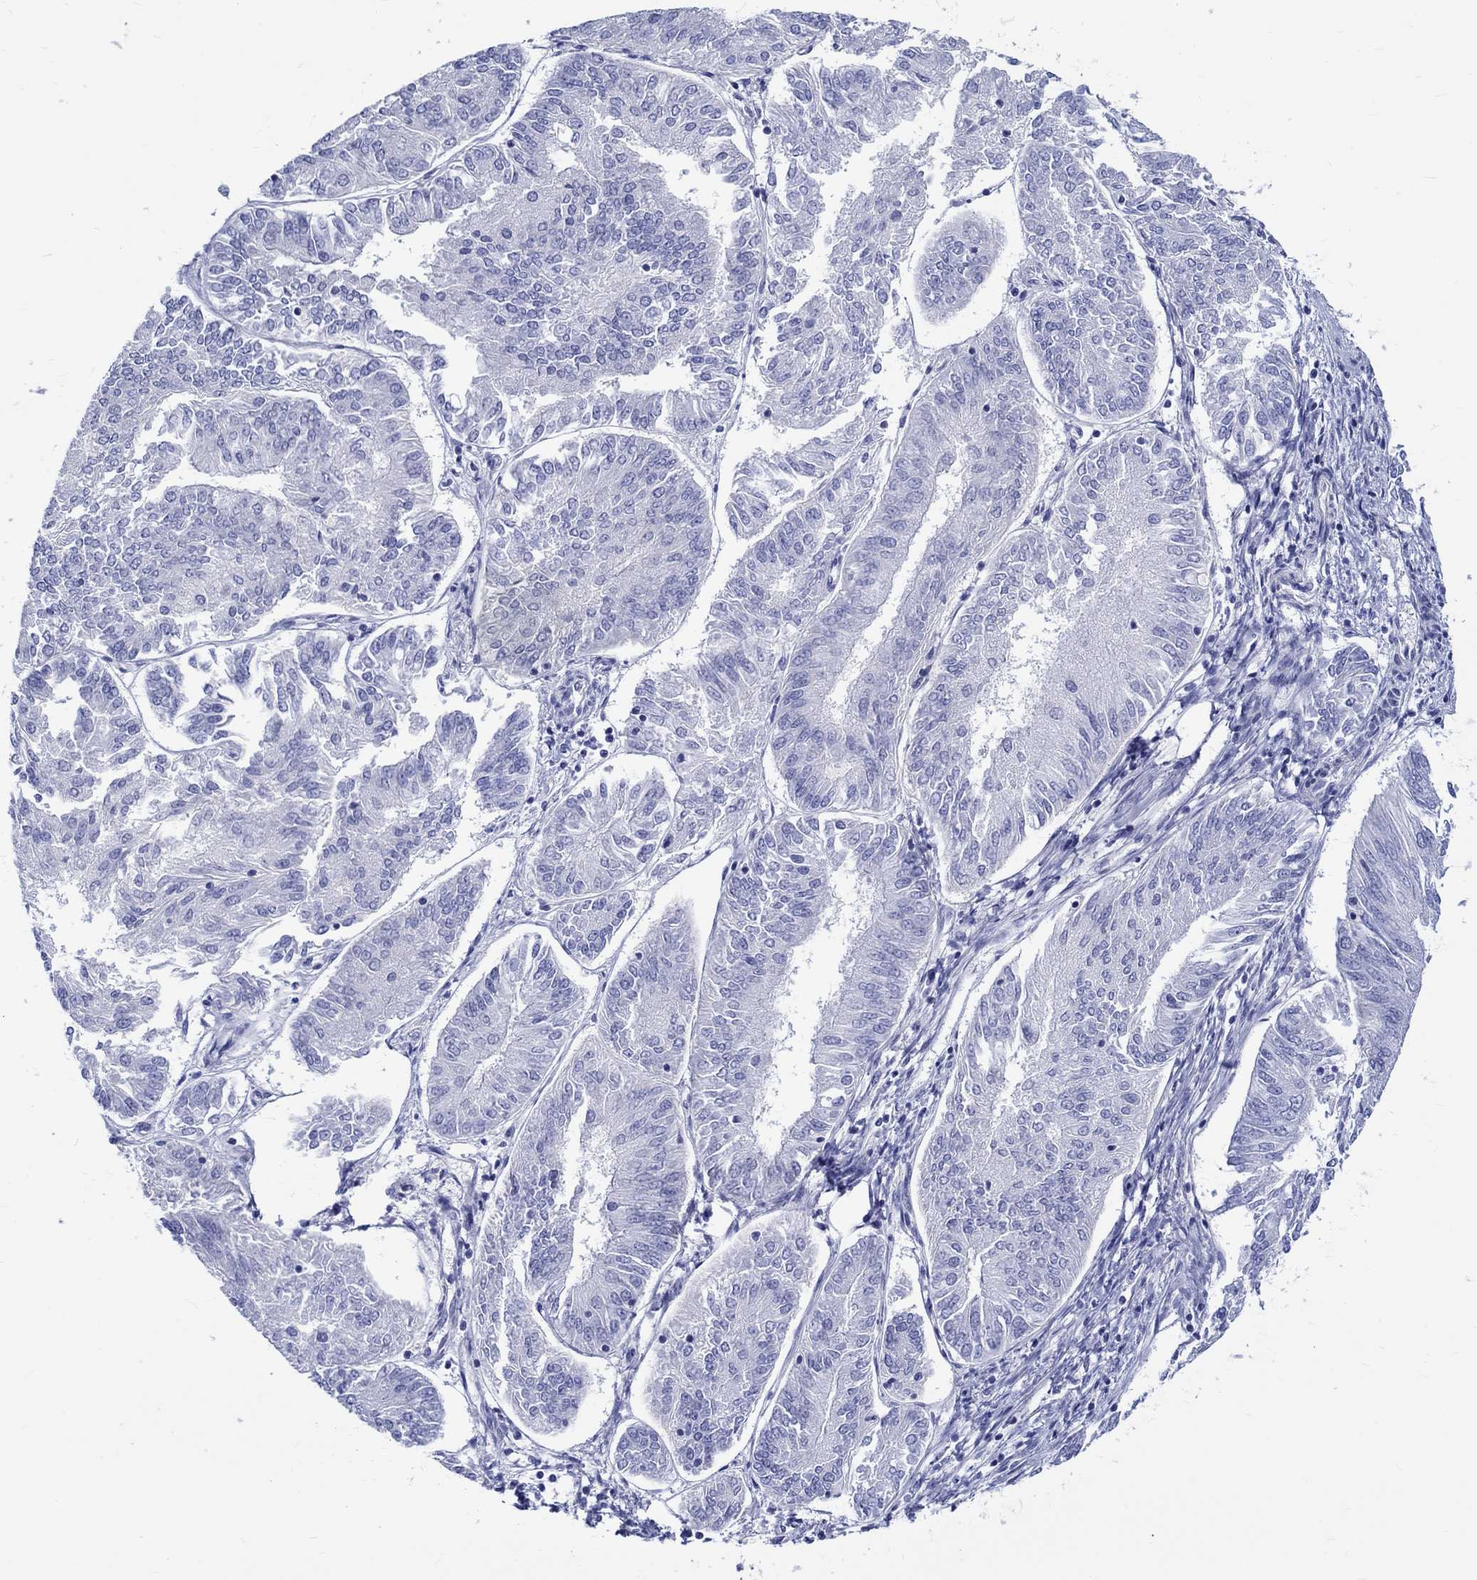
{"staining": {"intensity": "negative", "quantity": "none", "location": "none"}, "tissue": "endometrial cancer", "cell_type": "Tumor cells", "image_type": "cancer", "snomed": [{"axis": "morphology", "description": "Adenocarcinoma, NOS"}, {"axis": "topography", "description": "Endometrium"}], "caption": "DAB immunohistochemical staining of human adenocarcinoma (endometrial) reveals no significant positivity in tumor cells. (Stains: DAB (3,3'-diaminobenzidine) immunohistochemistry with hematoxylin counter stain, Microscopy: brightfield microscopy at high magnification).", "gene": "SH2D7", "patient": {"sex": "female", "age": 58}}